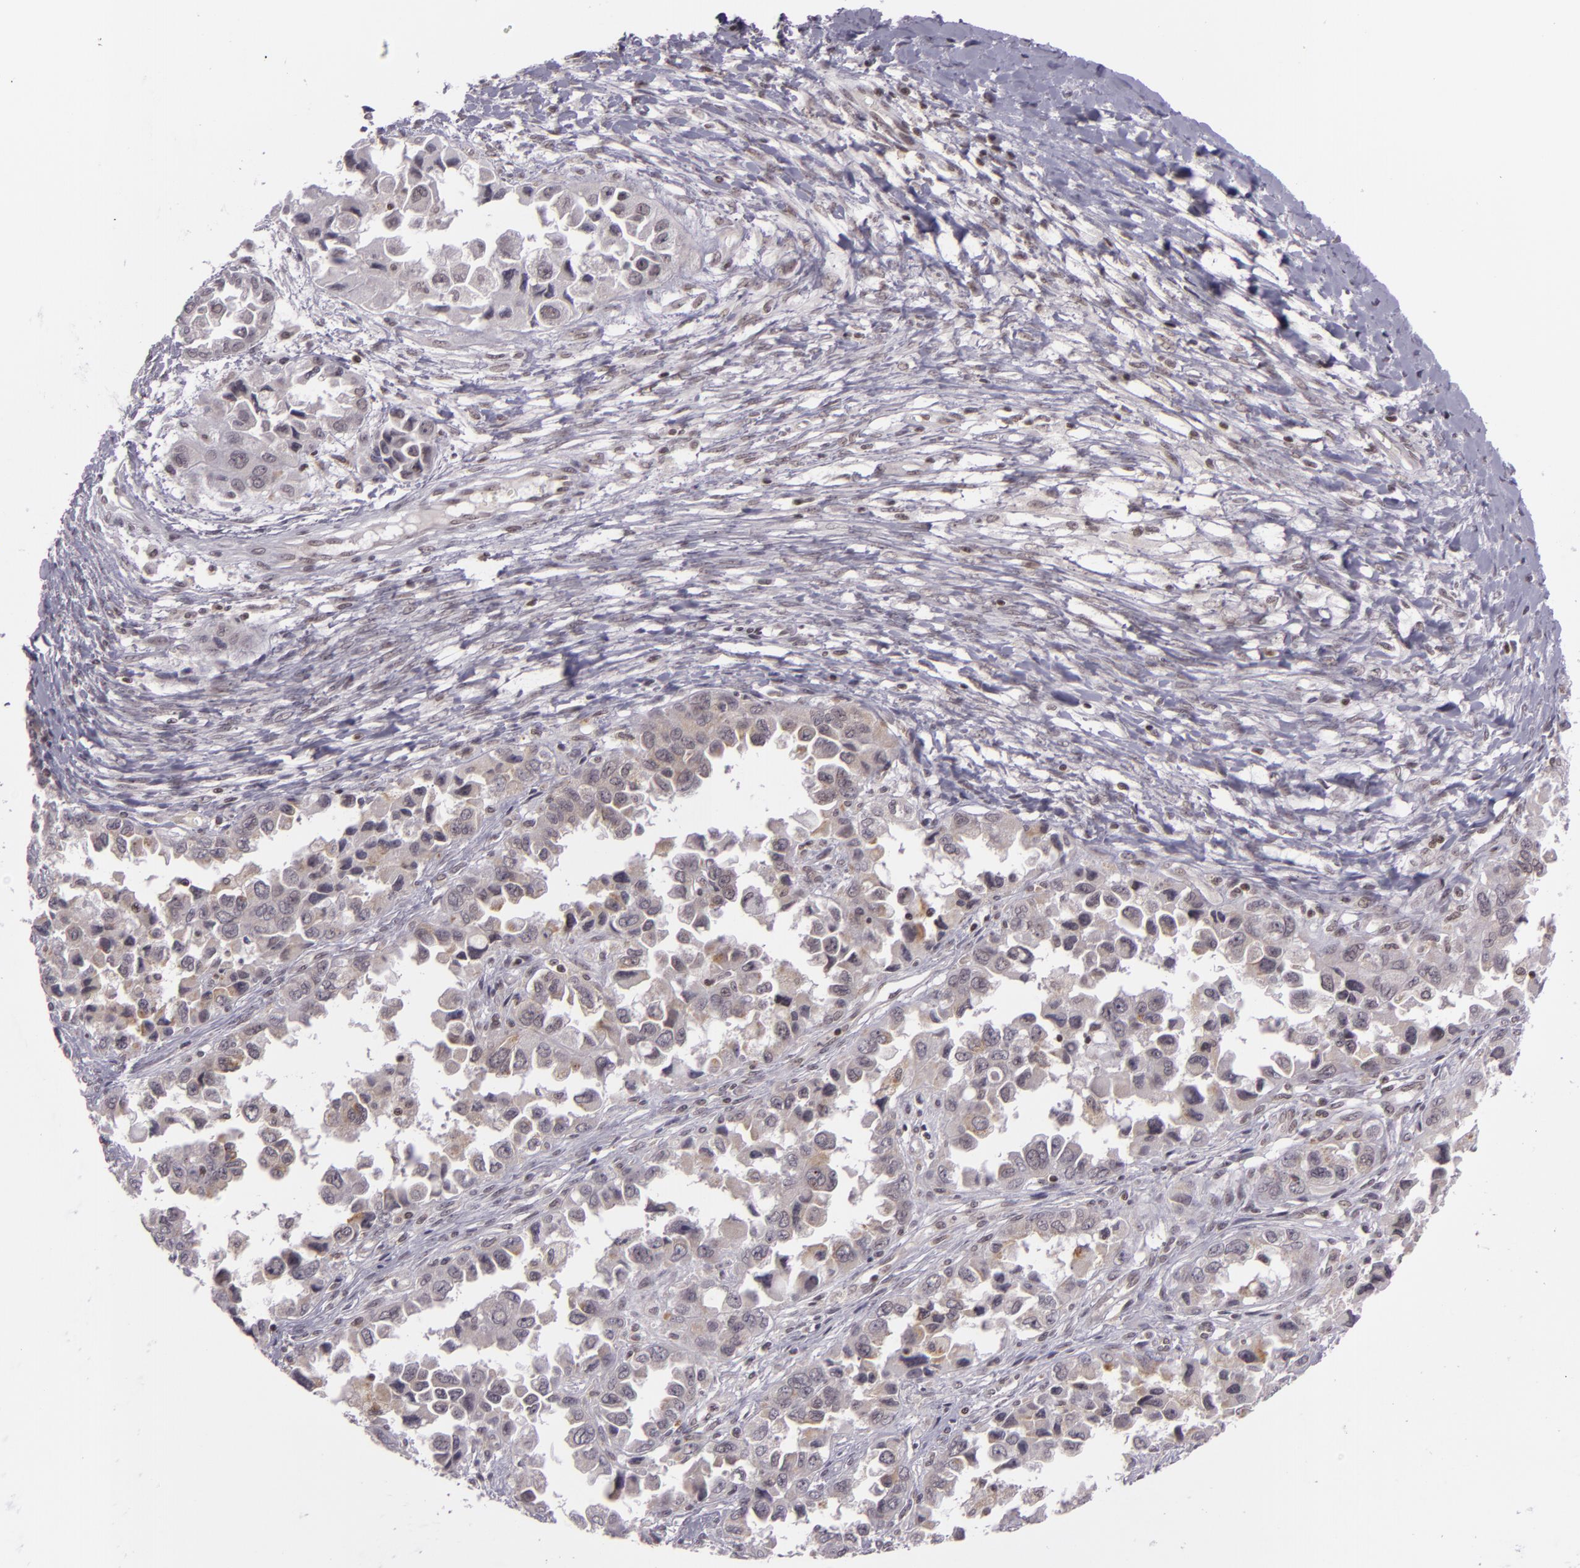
{"staining": {"intensity": "weak", "quantity": "<25%", "location": "cytoplasmic/membranous"}, "tissue": "ovarian cancer", "cell_type": "Tumor cells", "image_type": "cancer", "snomed": [{"axis": "morphology", "description": "Cystadenocarcinoma, serous, NOS"}, {"axis": "topography", "description": "Ovary"}], "caption": "The photomicrograph displays no significant positivity in tumor cells of ovarian cancer (serous cystadenocarcinoma).", "gene": "ZFX", "patient": {"sex": "female", "age": 84}}